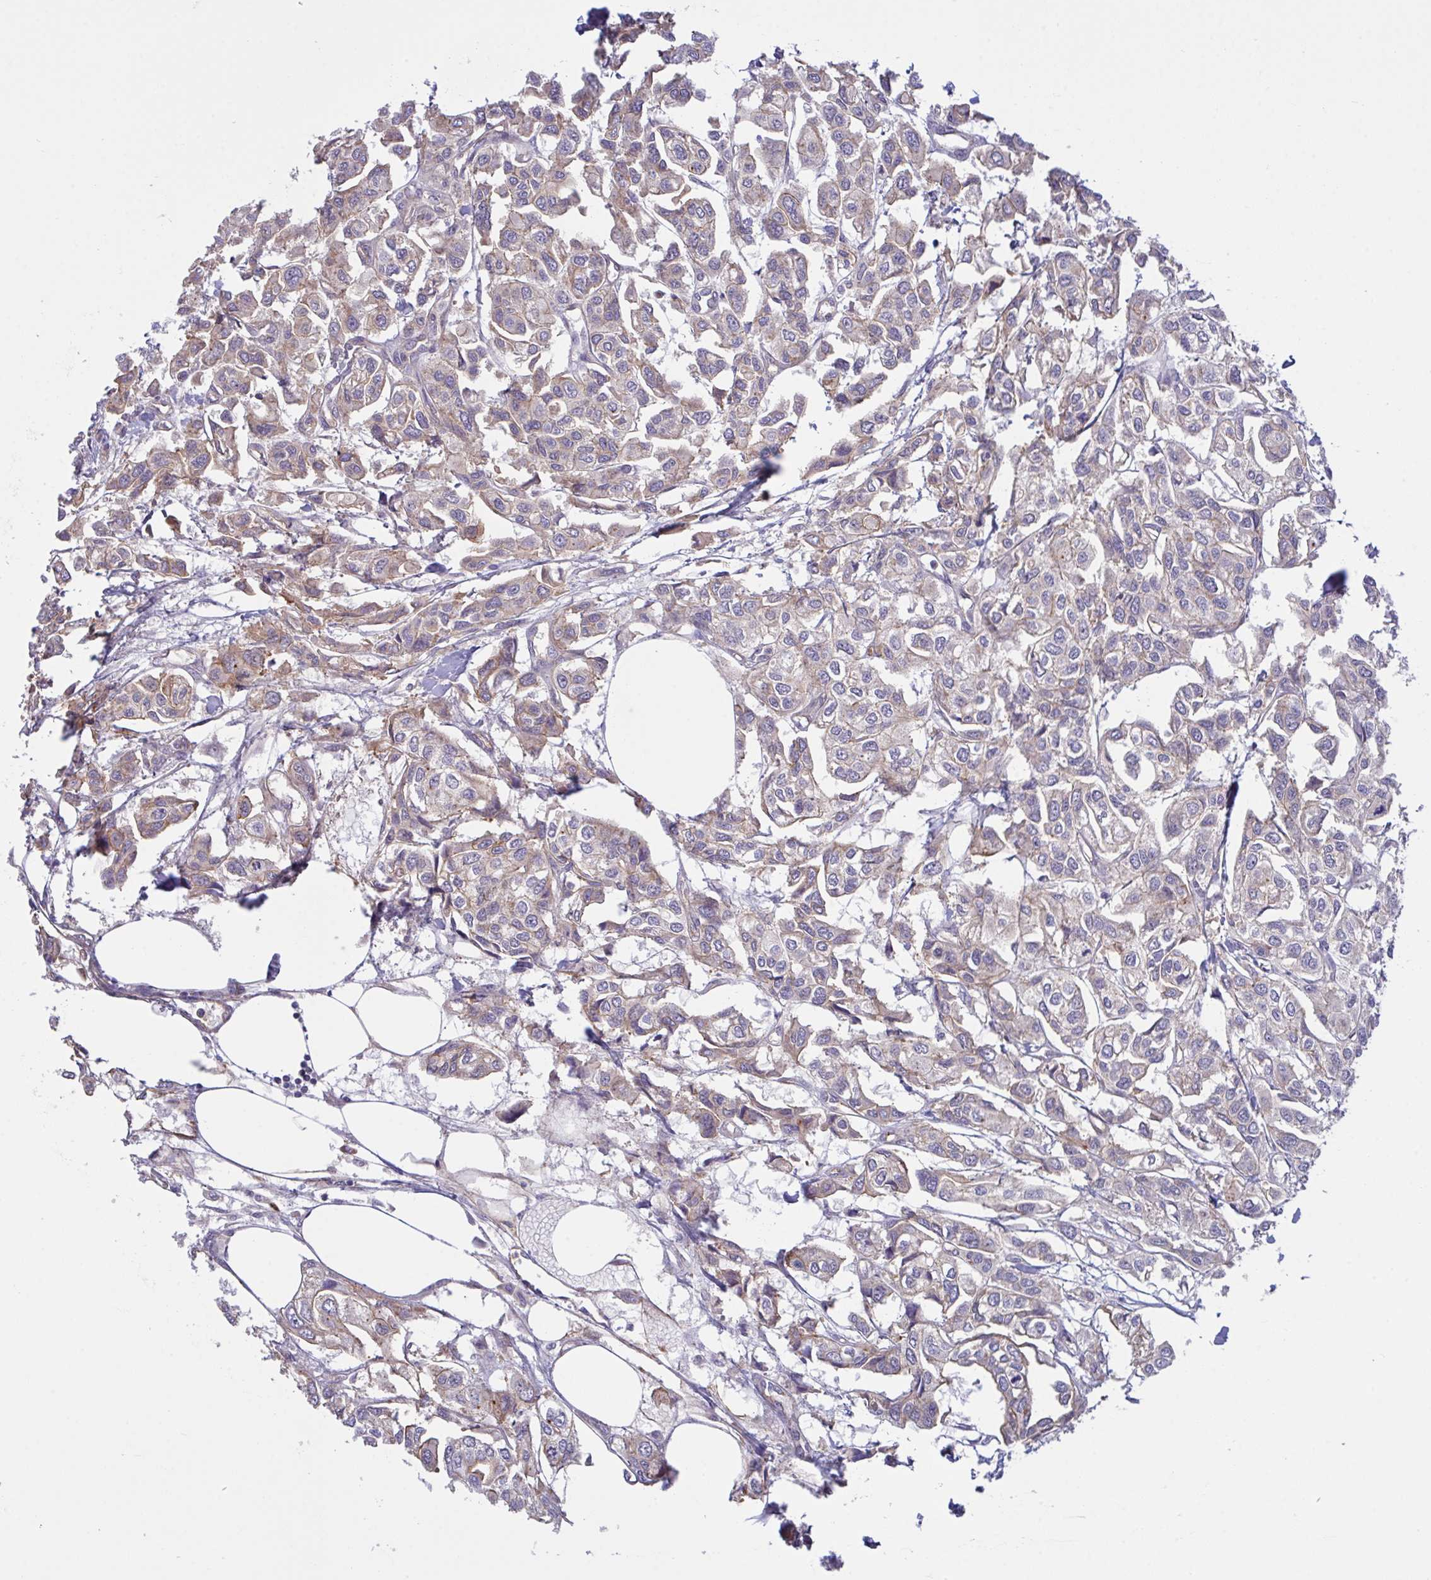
{"staining": {"intensity": "weak", "quantity": "25%-75%", "location": "cytoplasmic/membranous"}, "tissue": "urothelial cancer", "cell_type": "Tumor cells", "image_type": "cancer", "snomed": [{"axis": "morphology", "description": "Urothelial carcinoma, High grade"}, {"axis": "topography", "description": "Urinary bladder"}], "caption": "Tumor cells display low levels of weak cytoplasmic/membranous expression in approximately 25%-75% of cells in urothelial cancer.", "gene": "C4orf36", "patient": {"sex": "male", "age": 67}}